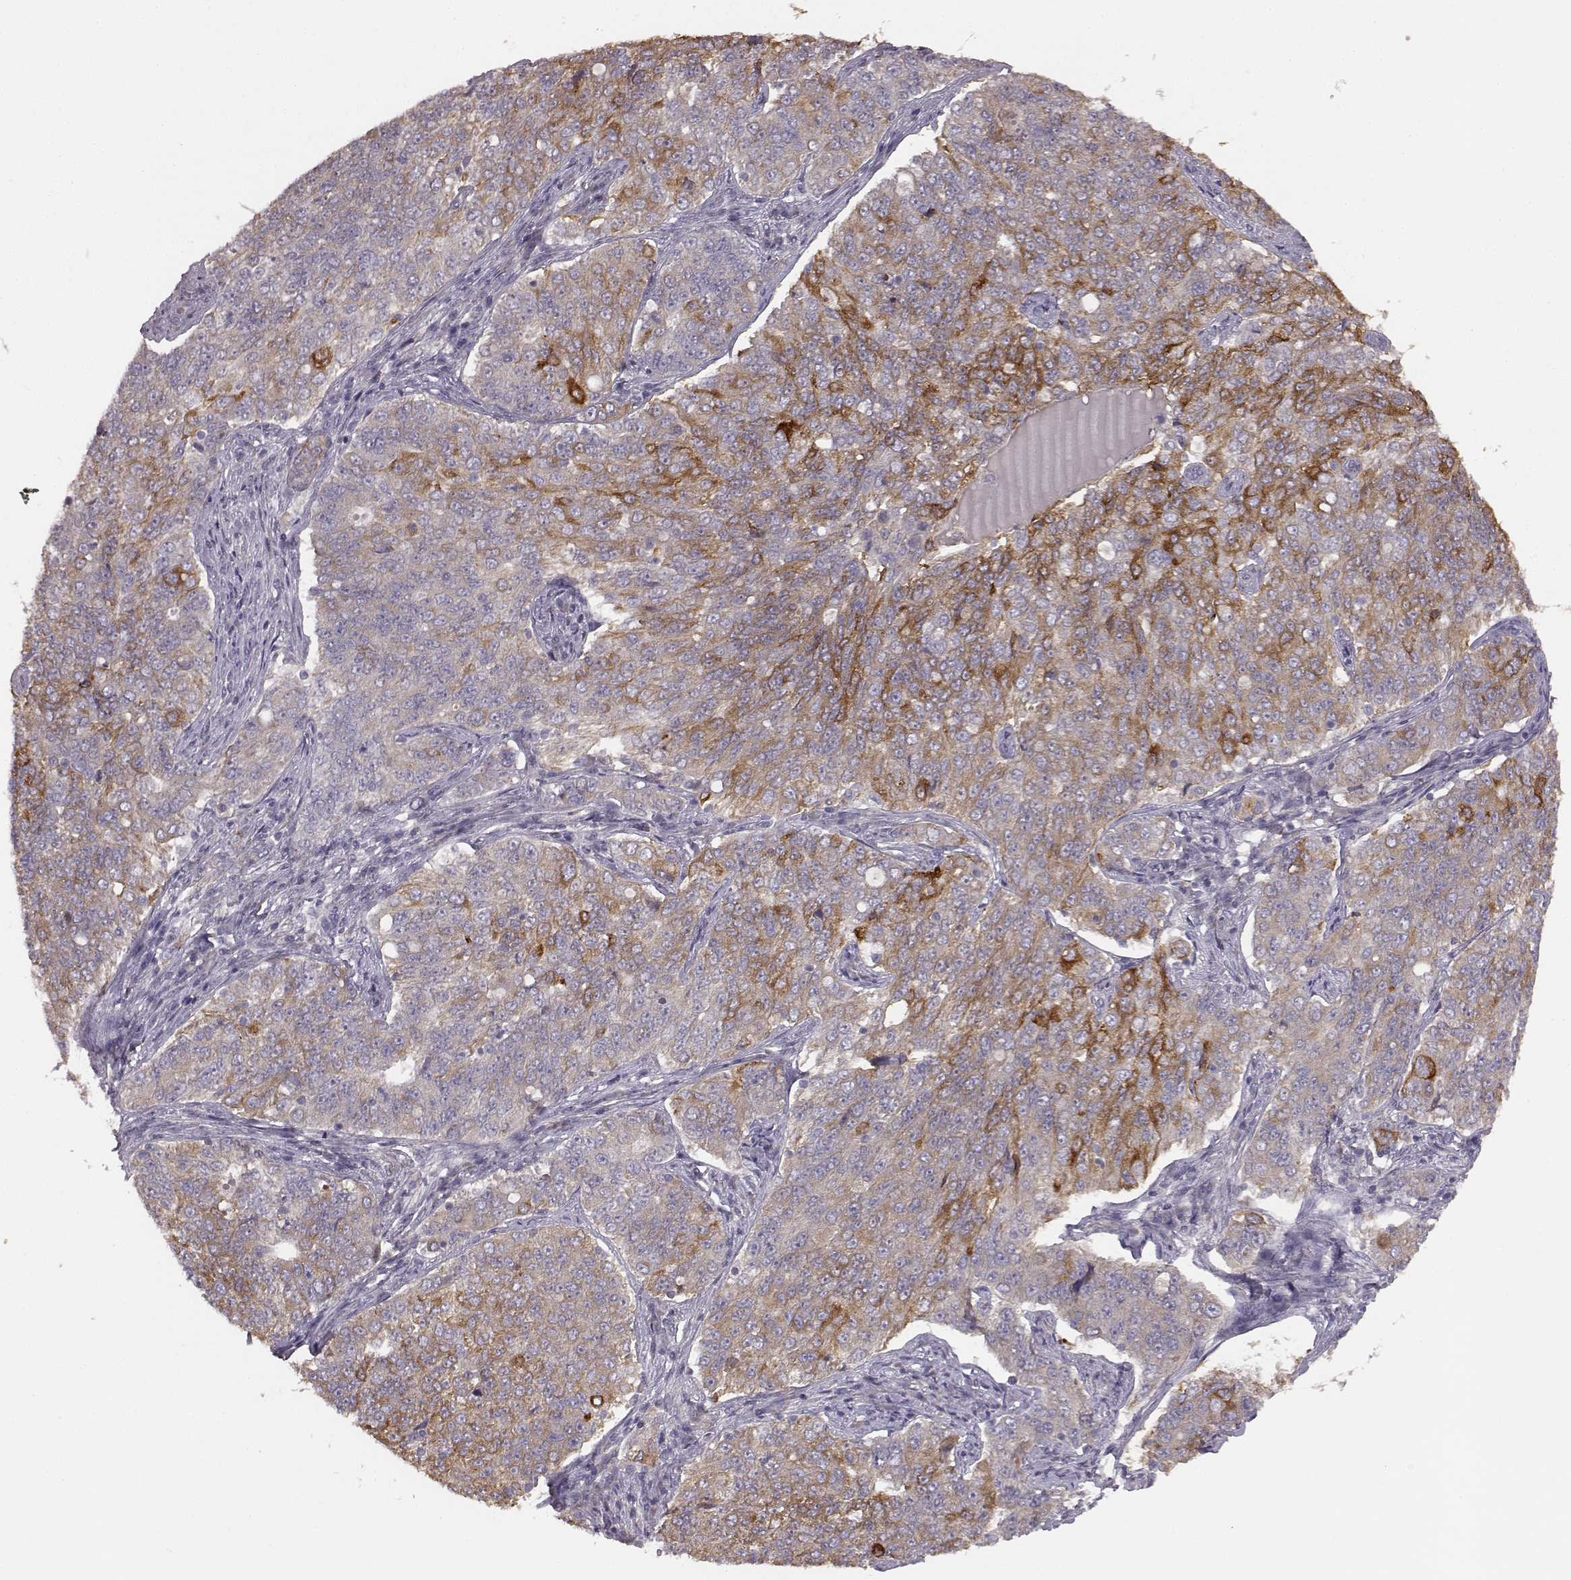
{"staining": {"intensity": "moderate", "quantity": ">75%", "location": "cytoplasmic/membranous"}, "tissue": "endometrial cancer", "cell_type": "Tumor cells", "image_type": "cancer", "snomed": [{"axis": "morphology", "description": "Adenocarcinoma, NOS"}, {"axis": "topography", "description": "Endometrium"}], "caption": "Tumor cells display medium levels of moderate cytoplasmic/membranous staining in approximately >75% of cells in endometrial cancer (adenocarcinoma).", "gene": "GHR", "patient": {"sex": "female", "age": 43}}